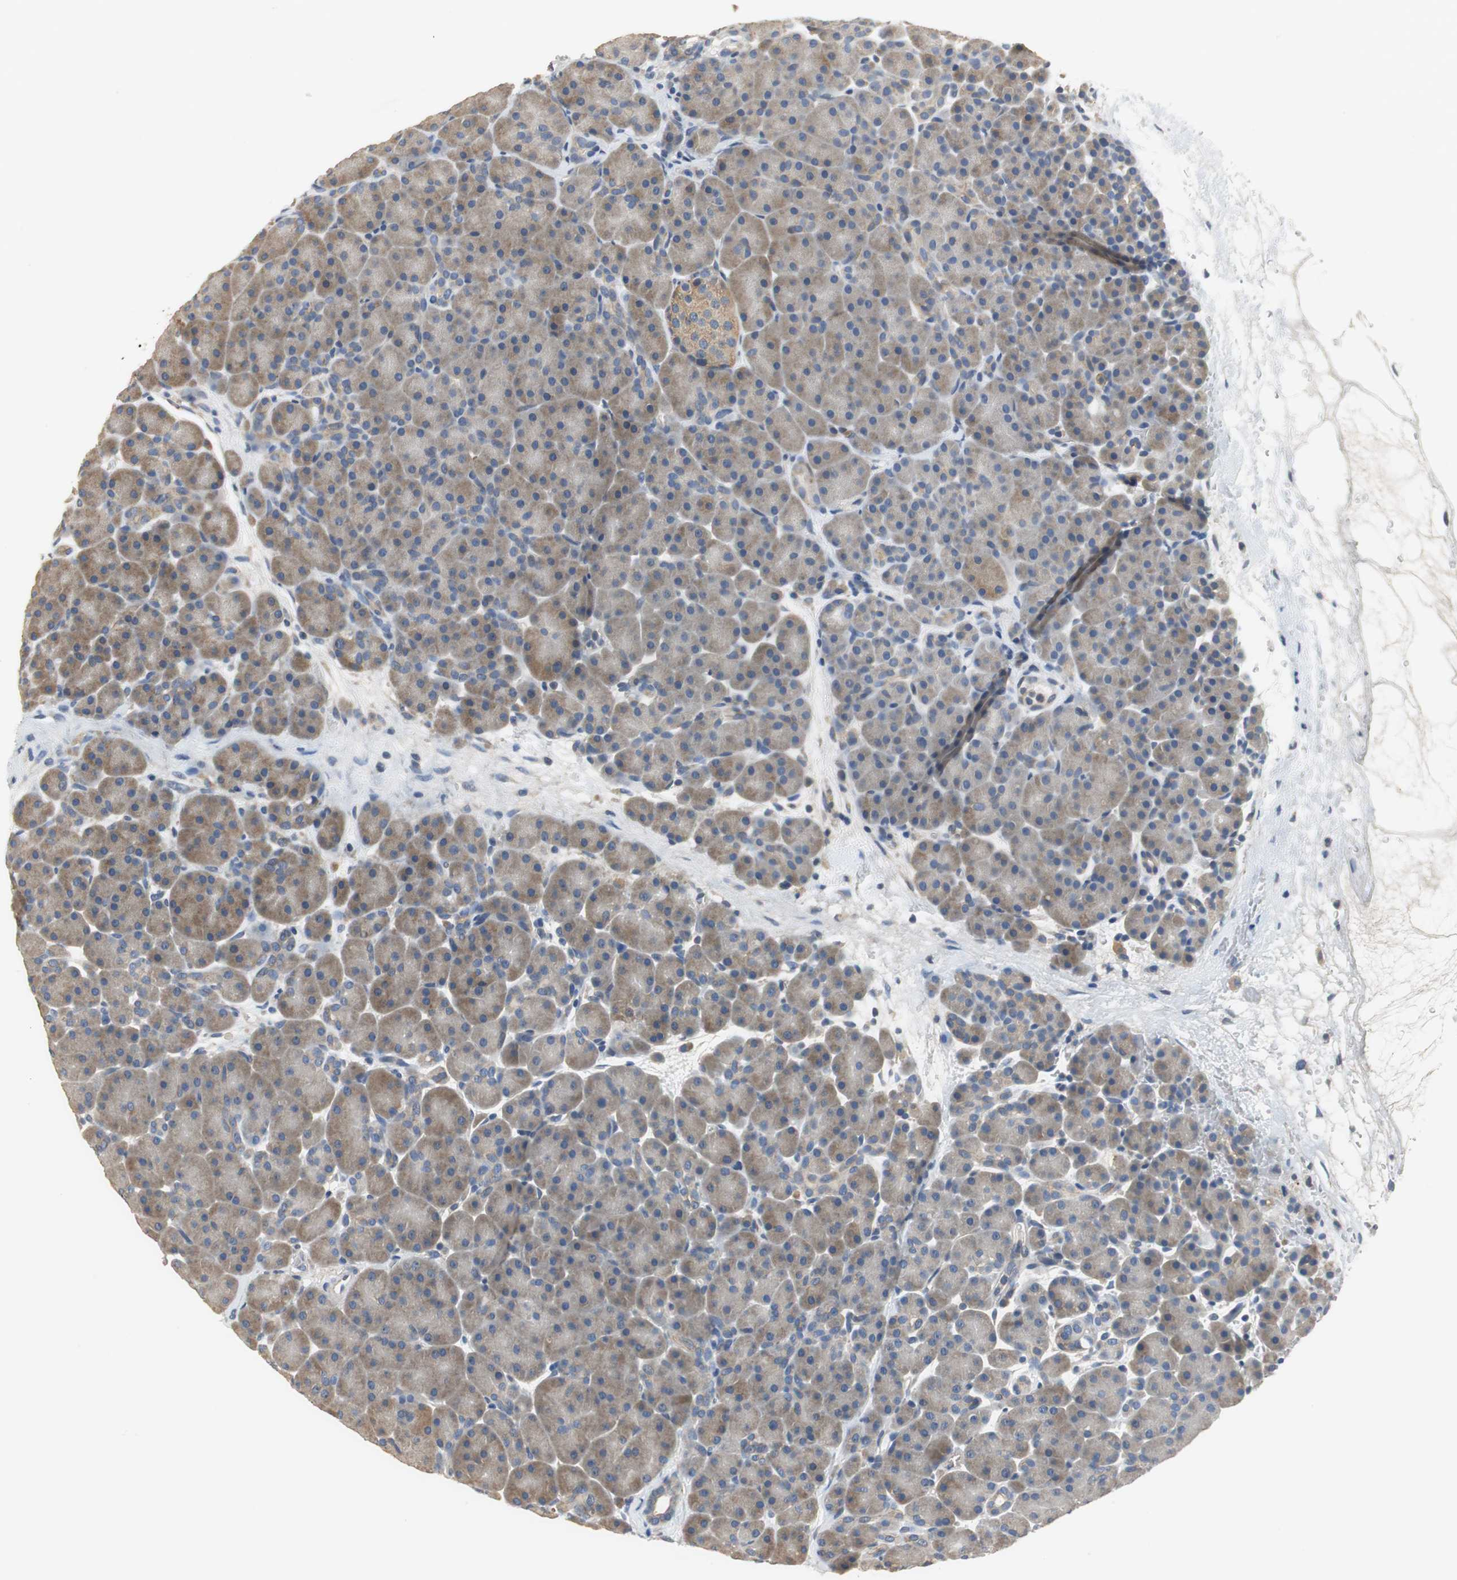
{"staining": {"intensity": "moderate", "quantity": ">75%", "location": "cytoplasmic/membranous"}, "tissue": "pancreas", "cell_type": "Exocrine glandular cells", "image_type": "normal", "snomed": [{"axis": "morphology", "description": "Normal tissue, NOS"}, {"axis": "topography", "description": "Pancreas"}], "caption": "Immunohistochemical staining of unremarkable human pancreas exhibits medium levels of moderate cytoplasmic/membranous positivity in about >75% of exocrine glandular cells. (DAB (3,3'-diaminobenzidine) IHC, brown staining for protein, blue staining for nuclei).", "gene": "MTIF2", "patient": {"sex": "male", "age": 66}}